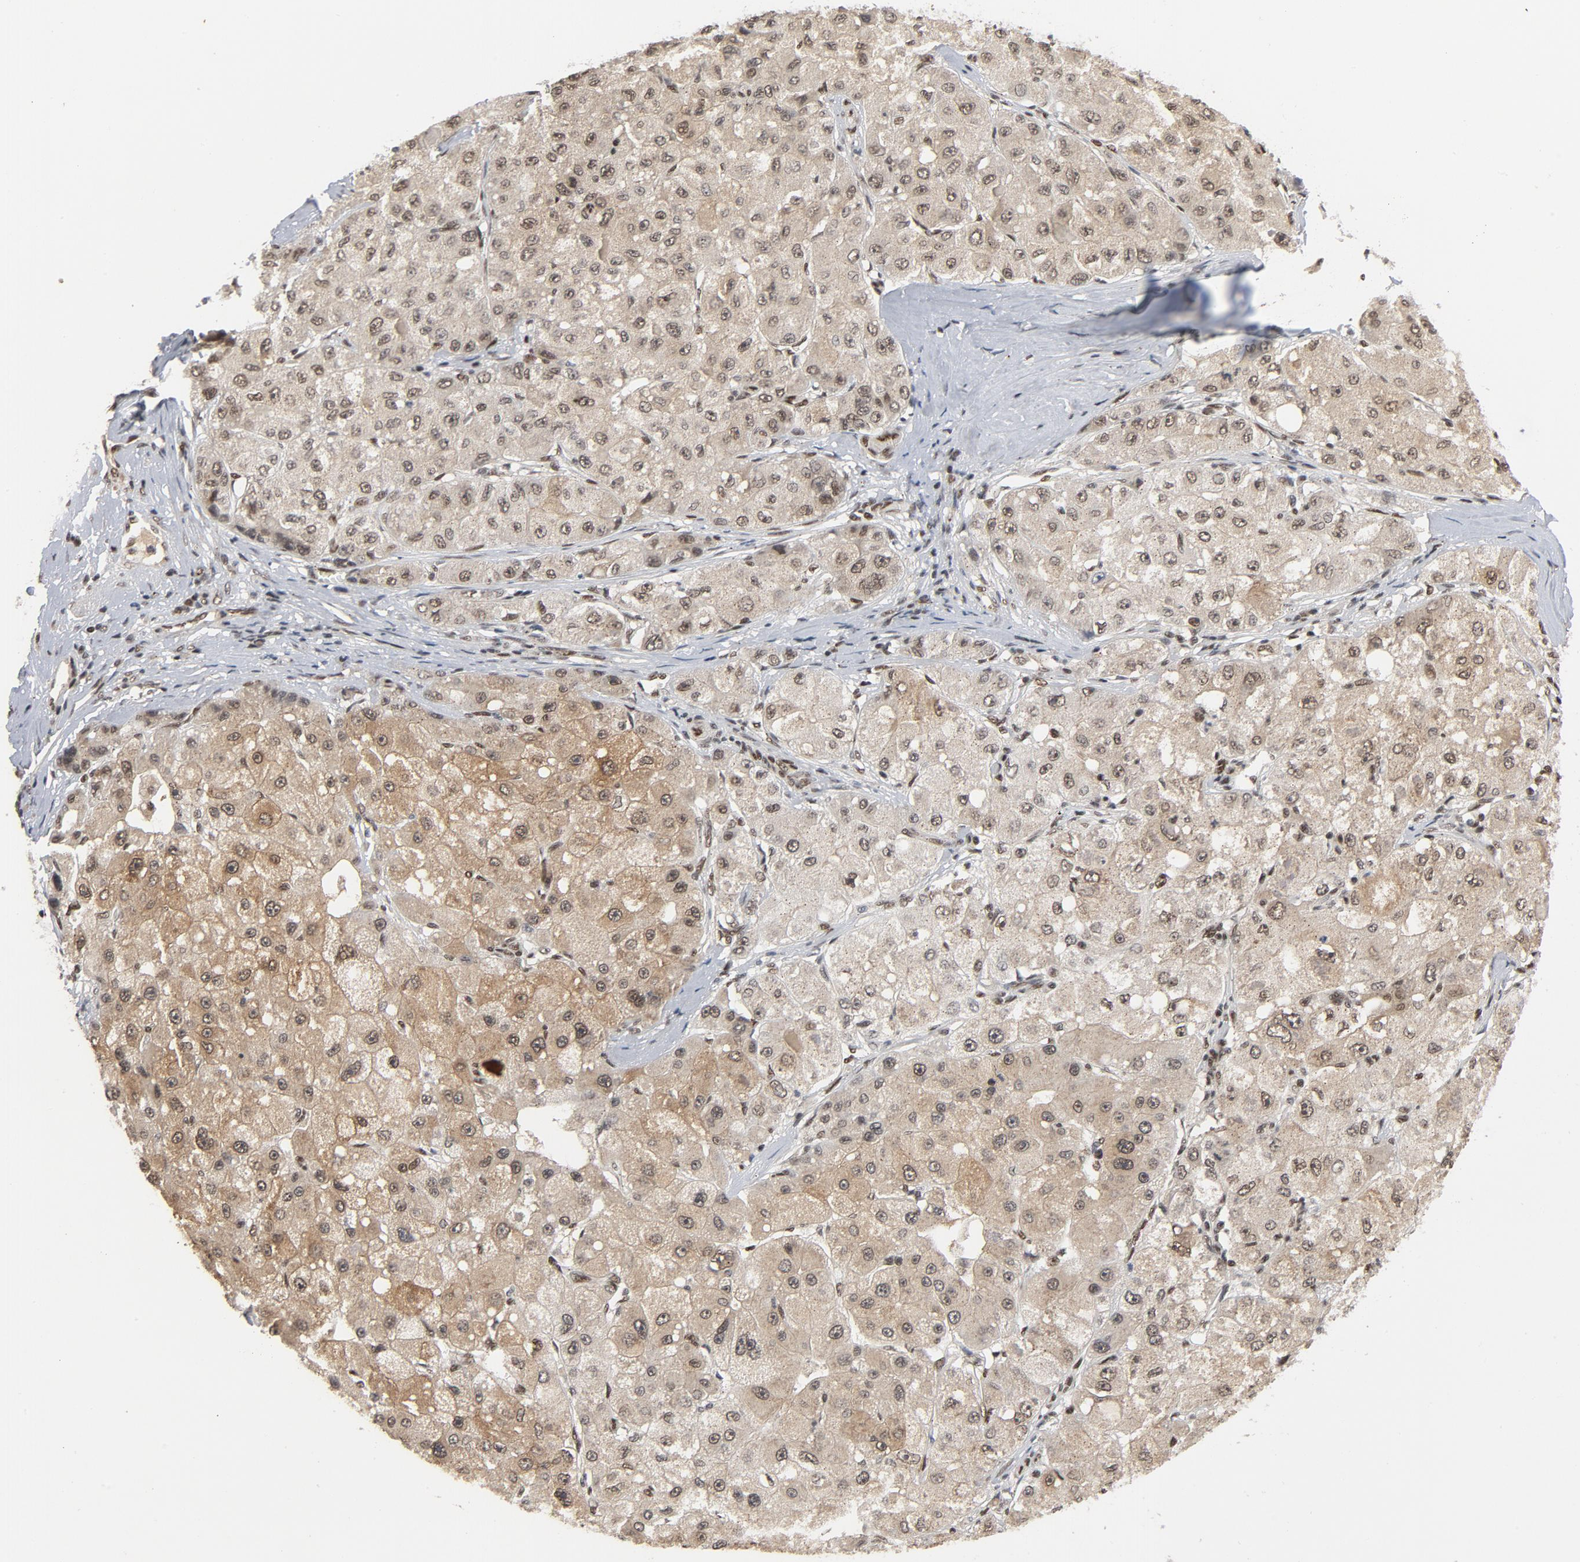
{"staining": {"intensity": "moderate", "quantity": ">75%", "location": "cytoplasmic/membranous,nuclear"}, "tissue": "liver cancer", "cell_type": "Tumor cells", "image_type": "cancer", "snomed": [{"axis": "morphology", "description": "Carcinoma, Hepatocellular, NOS"}, {"axis": "topography", "description": "Liver"}], "caption": "An image of liver cancer (hepatocellular carcinoma) stained for a protein exhibits moderate cytoplasmic/membranous and nuclear brown staining in tumor cells.", "gene": "SMARCD1", "patient": {"sex": "male", "age": 80}}